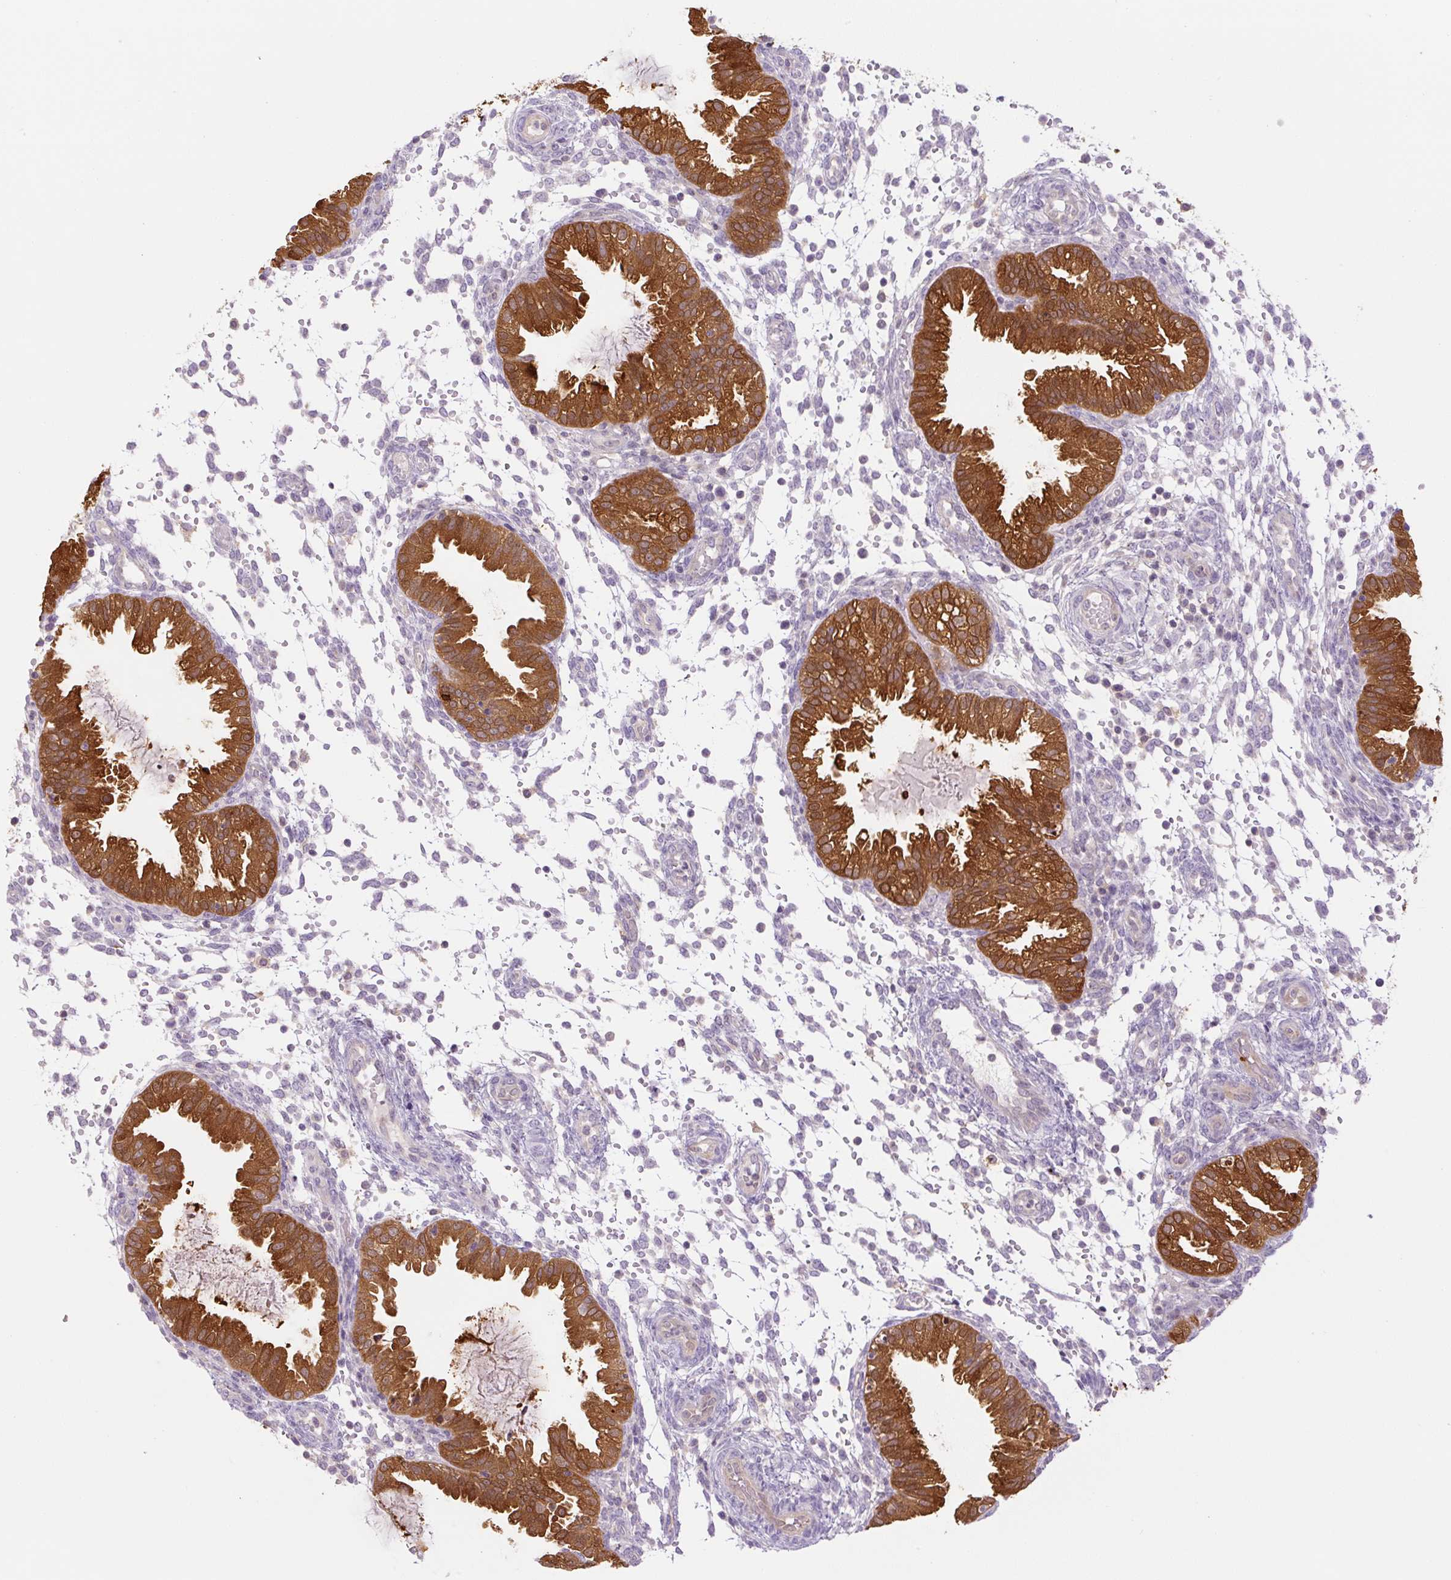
{"staining": {"intensity": "negative", "quantity": "none", "location": "none"}, "tissue": "endometrium", "cell_type": "Cells in endometrial stroma", "image_type": "normal", "snomed": [{"axis": "morphology", "description": "Normal tissue, NOS"}, {"axis": "topography", "description": "Endometrium"}], "caption": "The histopathology image displays no staining of cells in endometrial stroma in normal endometrium.", "gene": "SPSB2", "patient": {"sex": "female", "age": 33}}